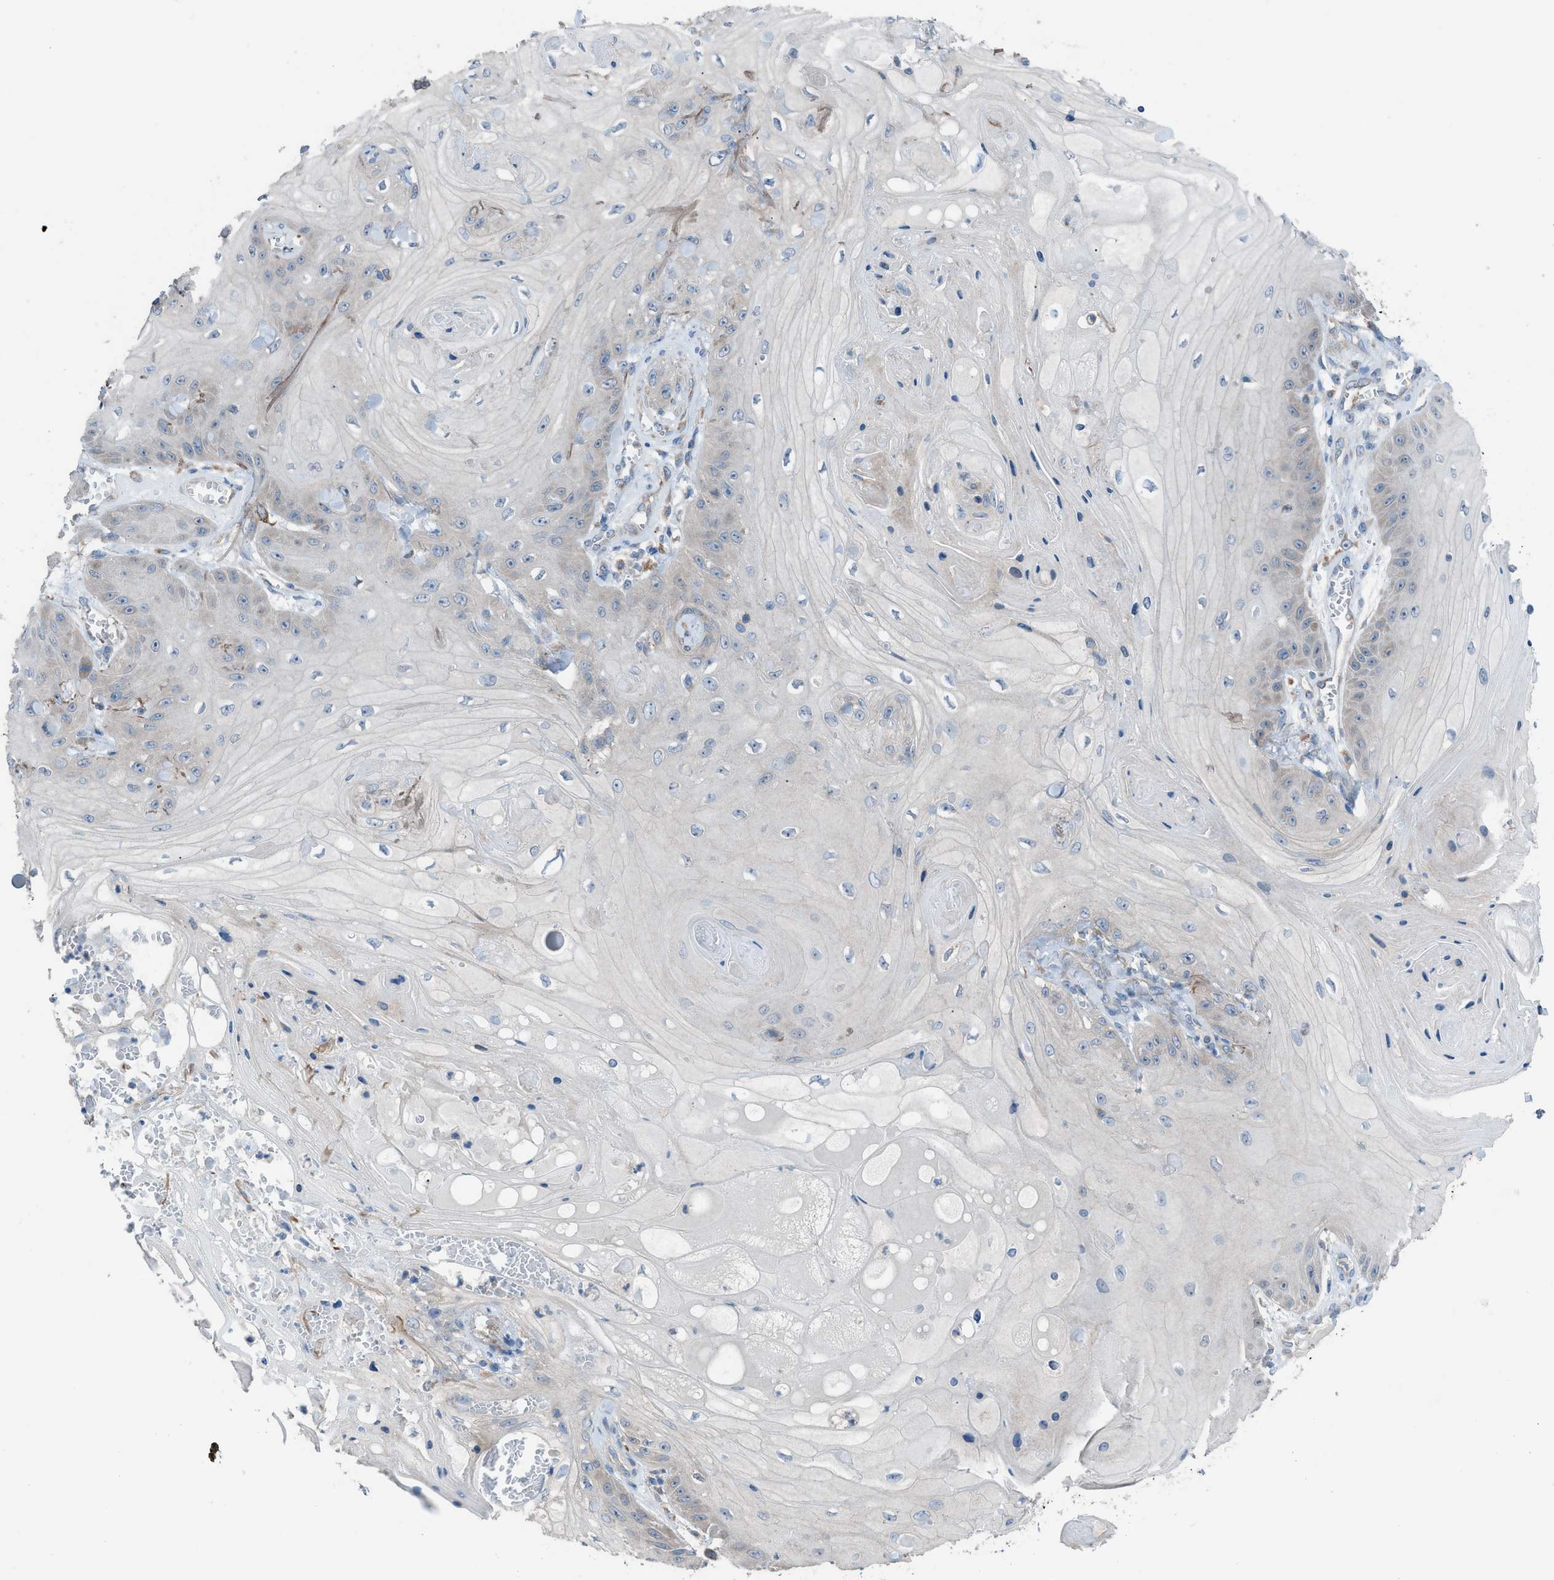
{"staining": {"intensity": "negative", "quantity": "none", "location": "none"}, "tissue": "skin cancer", "cell_type": "Tumor cells", "image_type": "cancer", "snomed": [{"axis": "morphology", "description": "Squamous cell carcinoma, NOS"}, {"axis": "topography", "description": "Skin"}], "caption": "Tumor cells are negative for protein expression in human skin squamous cell carcinoma.", "gene": "HEG1", "patient": {"sex": "male", "age": 74}}